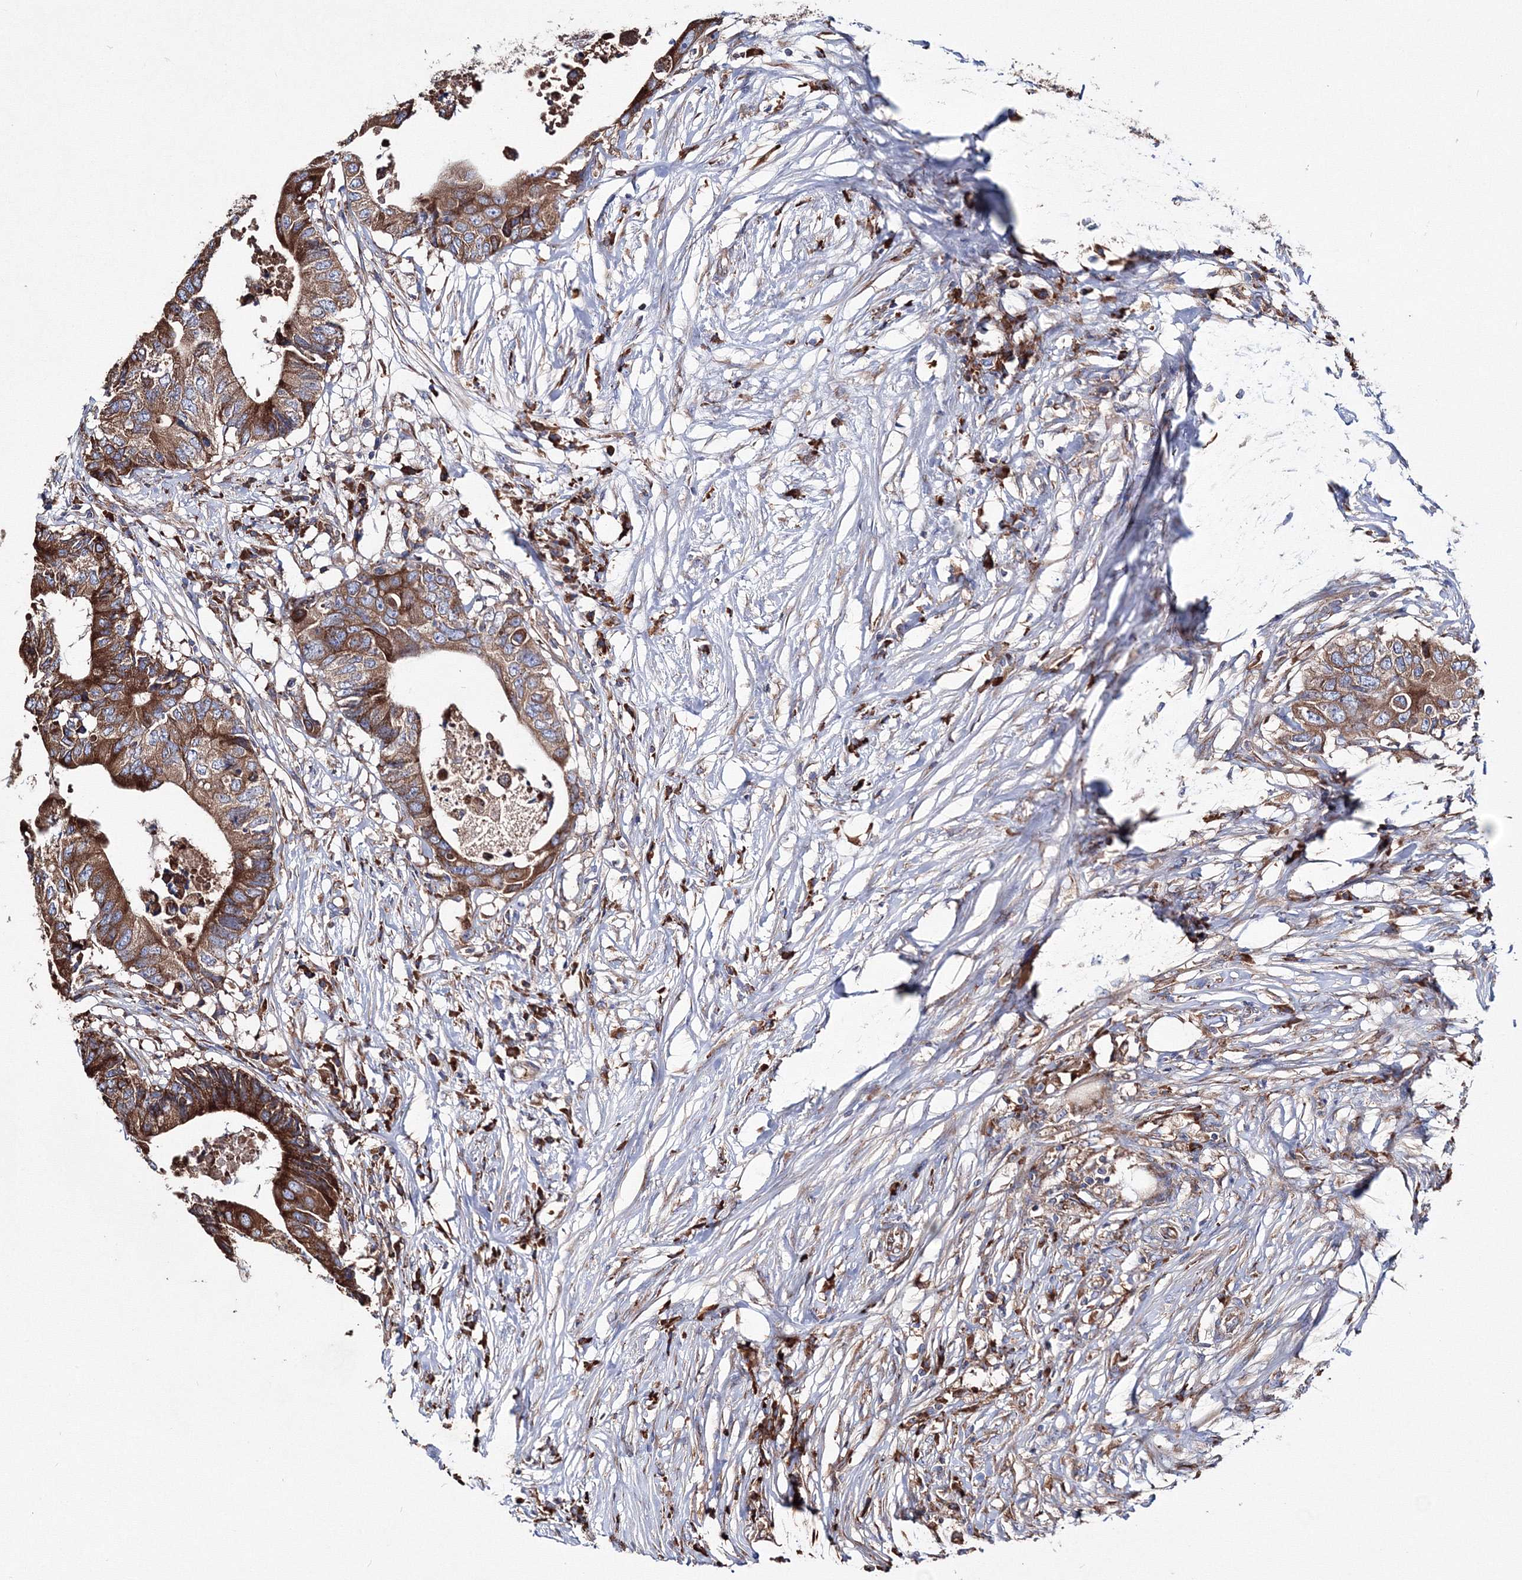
{"staining": {"intensity": "moderate", "quantity": ">75%", "location": "cytoplasmic/membranous"}, "tissue": "colorectal cancer", "cell_type": "Tumor cells", "image_type": "cancer", "snomed": [{"axis": "morphology", "description": "Adenocarcinoma, NOS"}, {"axis": "topography", "description": "Colon"}], "caption": "Immunohistochemistry (IHC) of colorectal cancer exhibits medium levels of moderate cytoplasmic/membranous positivity in approximately >75% of tumor cells. (DAB IHC with brightfield microscopy, high magnification).", "gene": "VPS8", "patient": {"sex": "male", "age": 71}}